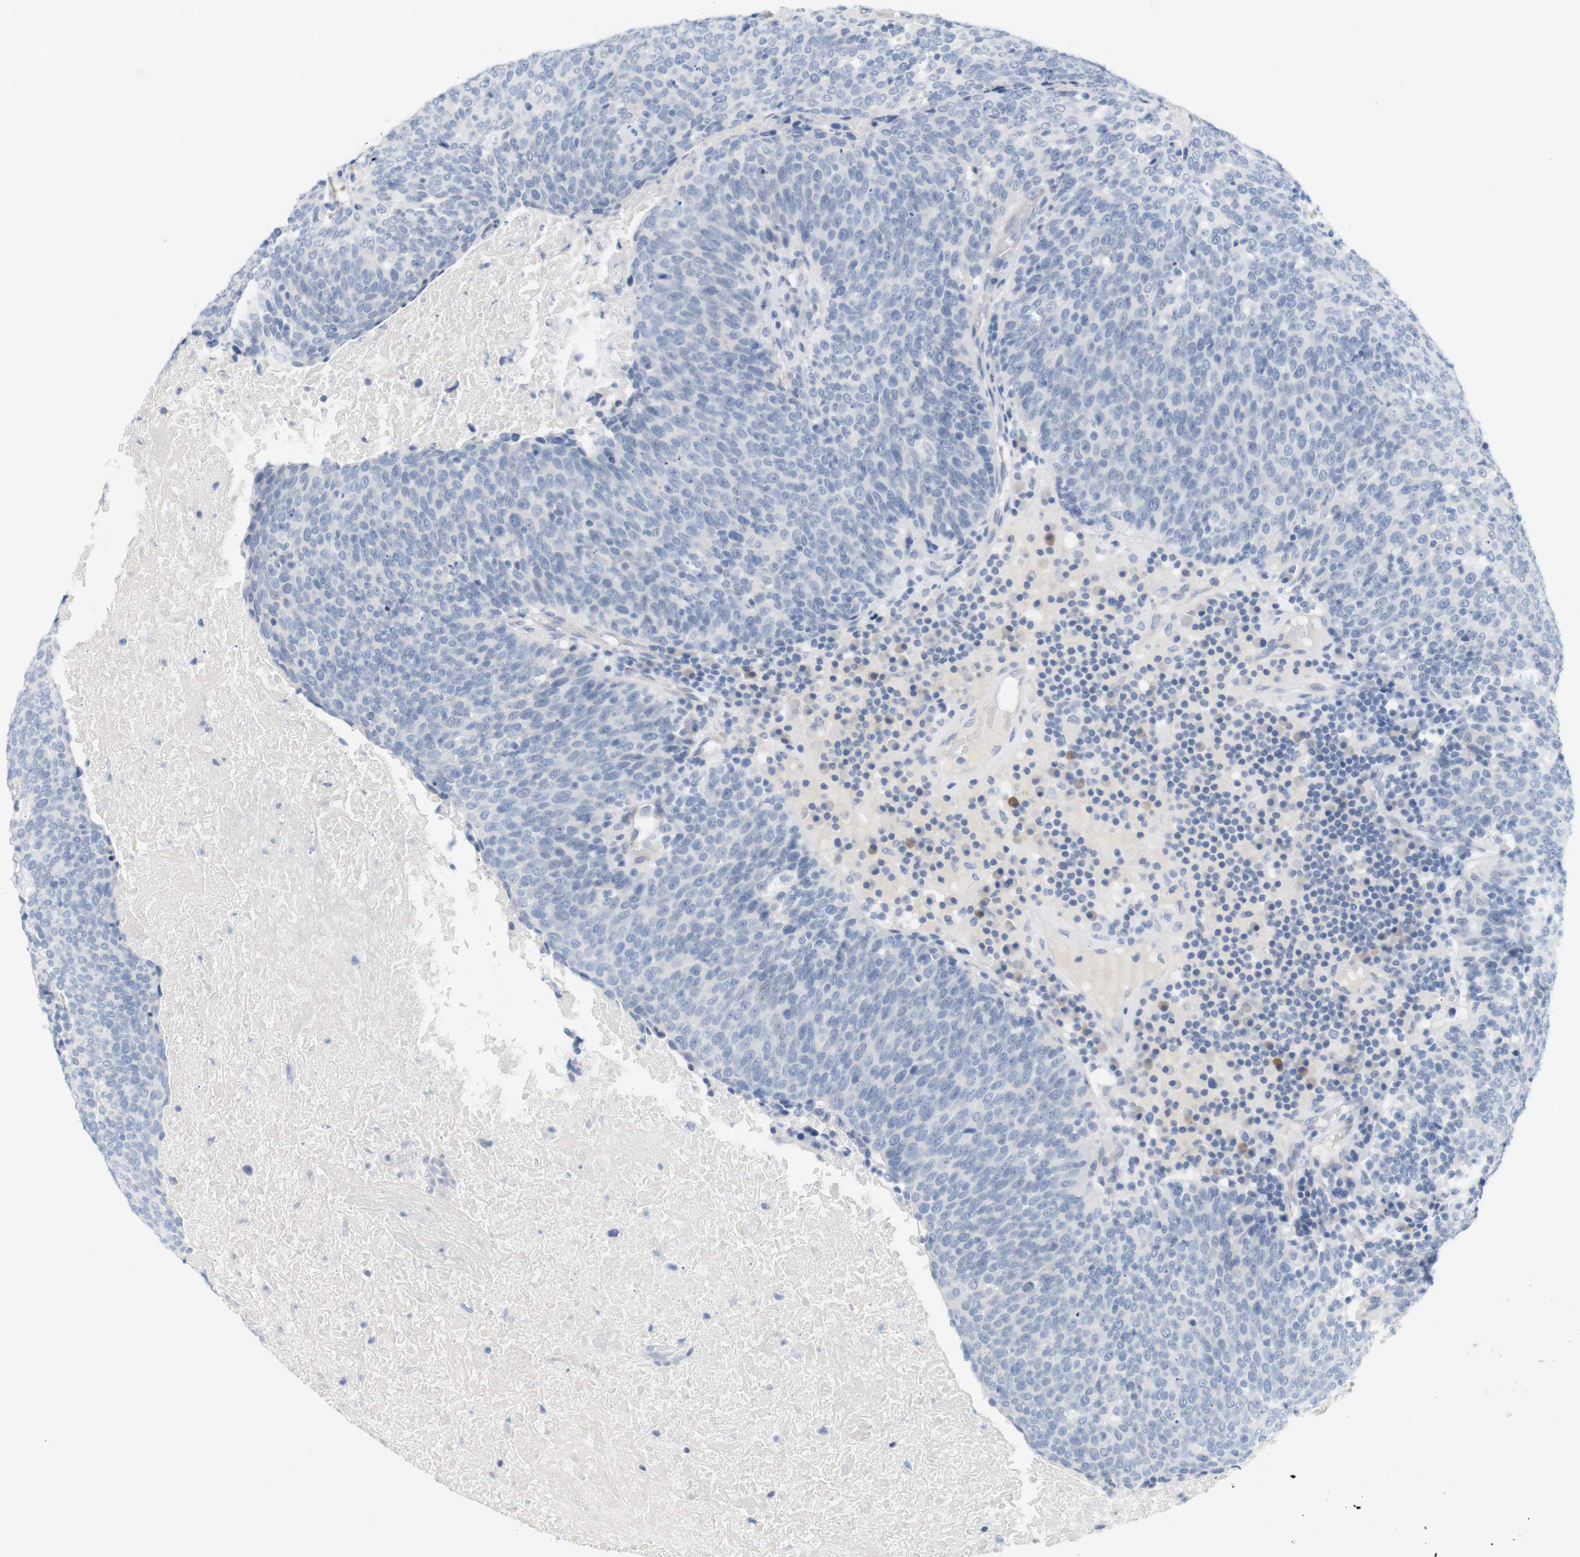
{"staining": {"intensity": "negative", "quantity": "none", "location": "none"}, "tissue": "head and neck cancer", "cell_type": "Tumor cells", "image_type": "cancer", "snomed": [{"axis": "morphology", "description": "Squamous cell carcinoma, NOS"}, {"axis": "morphology", "description": "Squamous cell carcinoma, metastatic, NOS"}, {"axis": "topography", "description": "Lymph node"}, {"axis": "topography", "description": "Head-Neck"}], "caption": "Immunohistochemistry of human head and neck squamous cell carcinoma displays no expression in tumor cells.", "gene": "RGS9", "patient": {"sex": "male", "age": 62}}